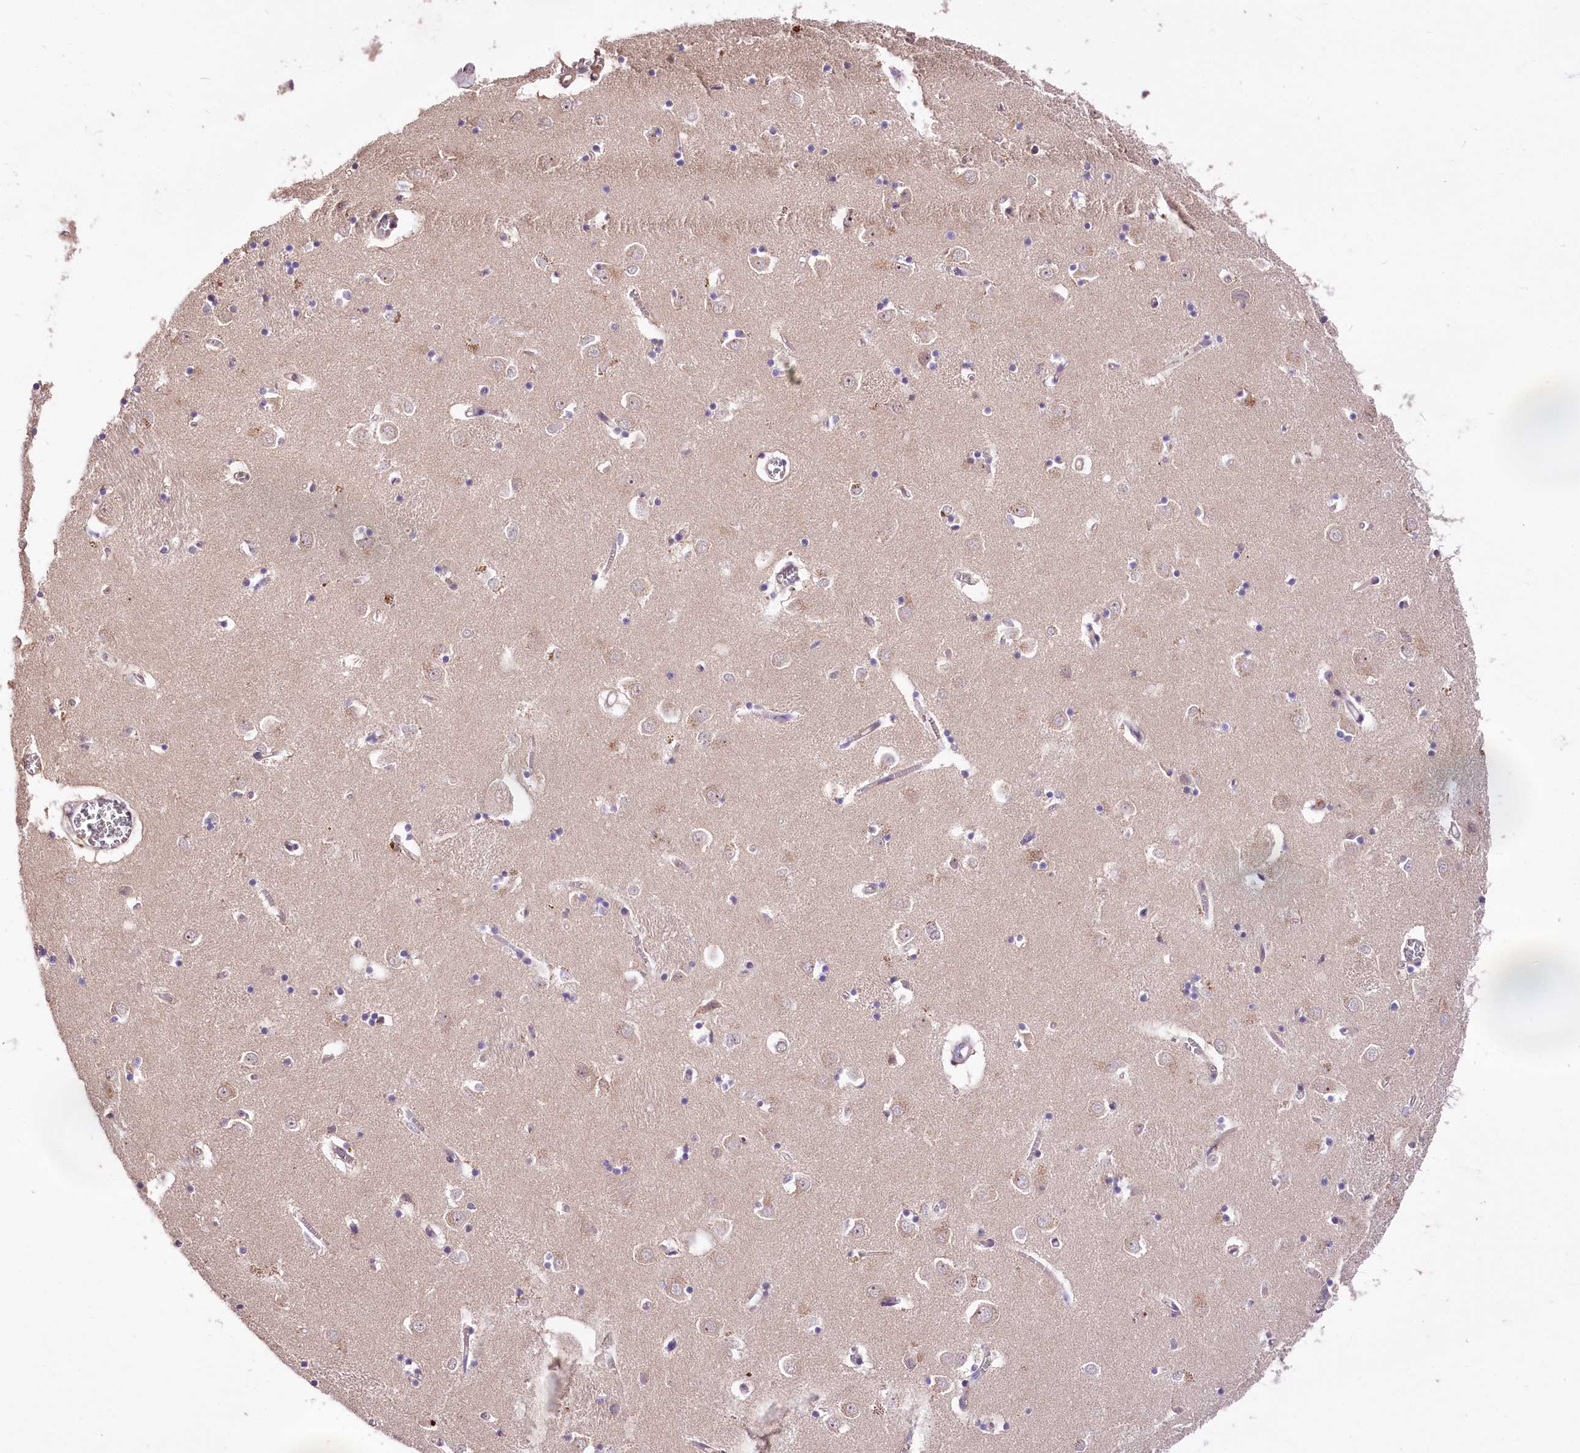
{"staining": {"intensity": "negative", "quantity": "none", "location": "none"}, "tissue": "caudate", "cell_type": "Glial cells", "image_type": "normal", "snomed": [{"axis": "morphology", "description": "Normal tissue, NOS"}, {"axis": "topography", "description": "Lateral ventricle wall"}], "caption": "Glial cells show no significant expression in unremarkable caudate. (Immunohistochemistry, brightfield microscopy, high magnification).", "gene": "SERGEF", "patient": {"sex": "male", "age": 70}}